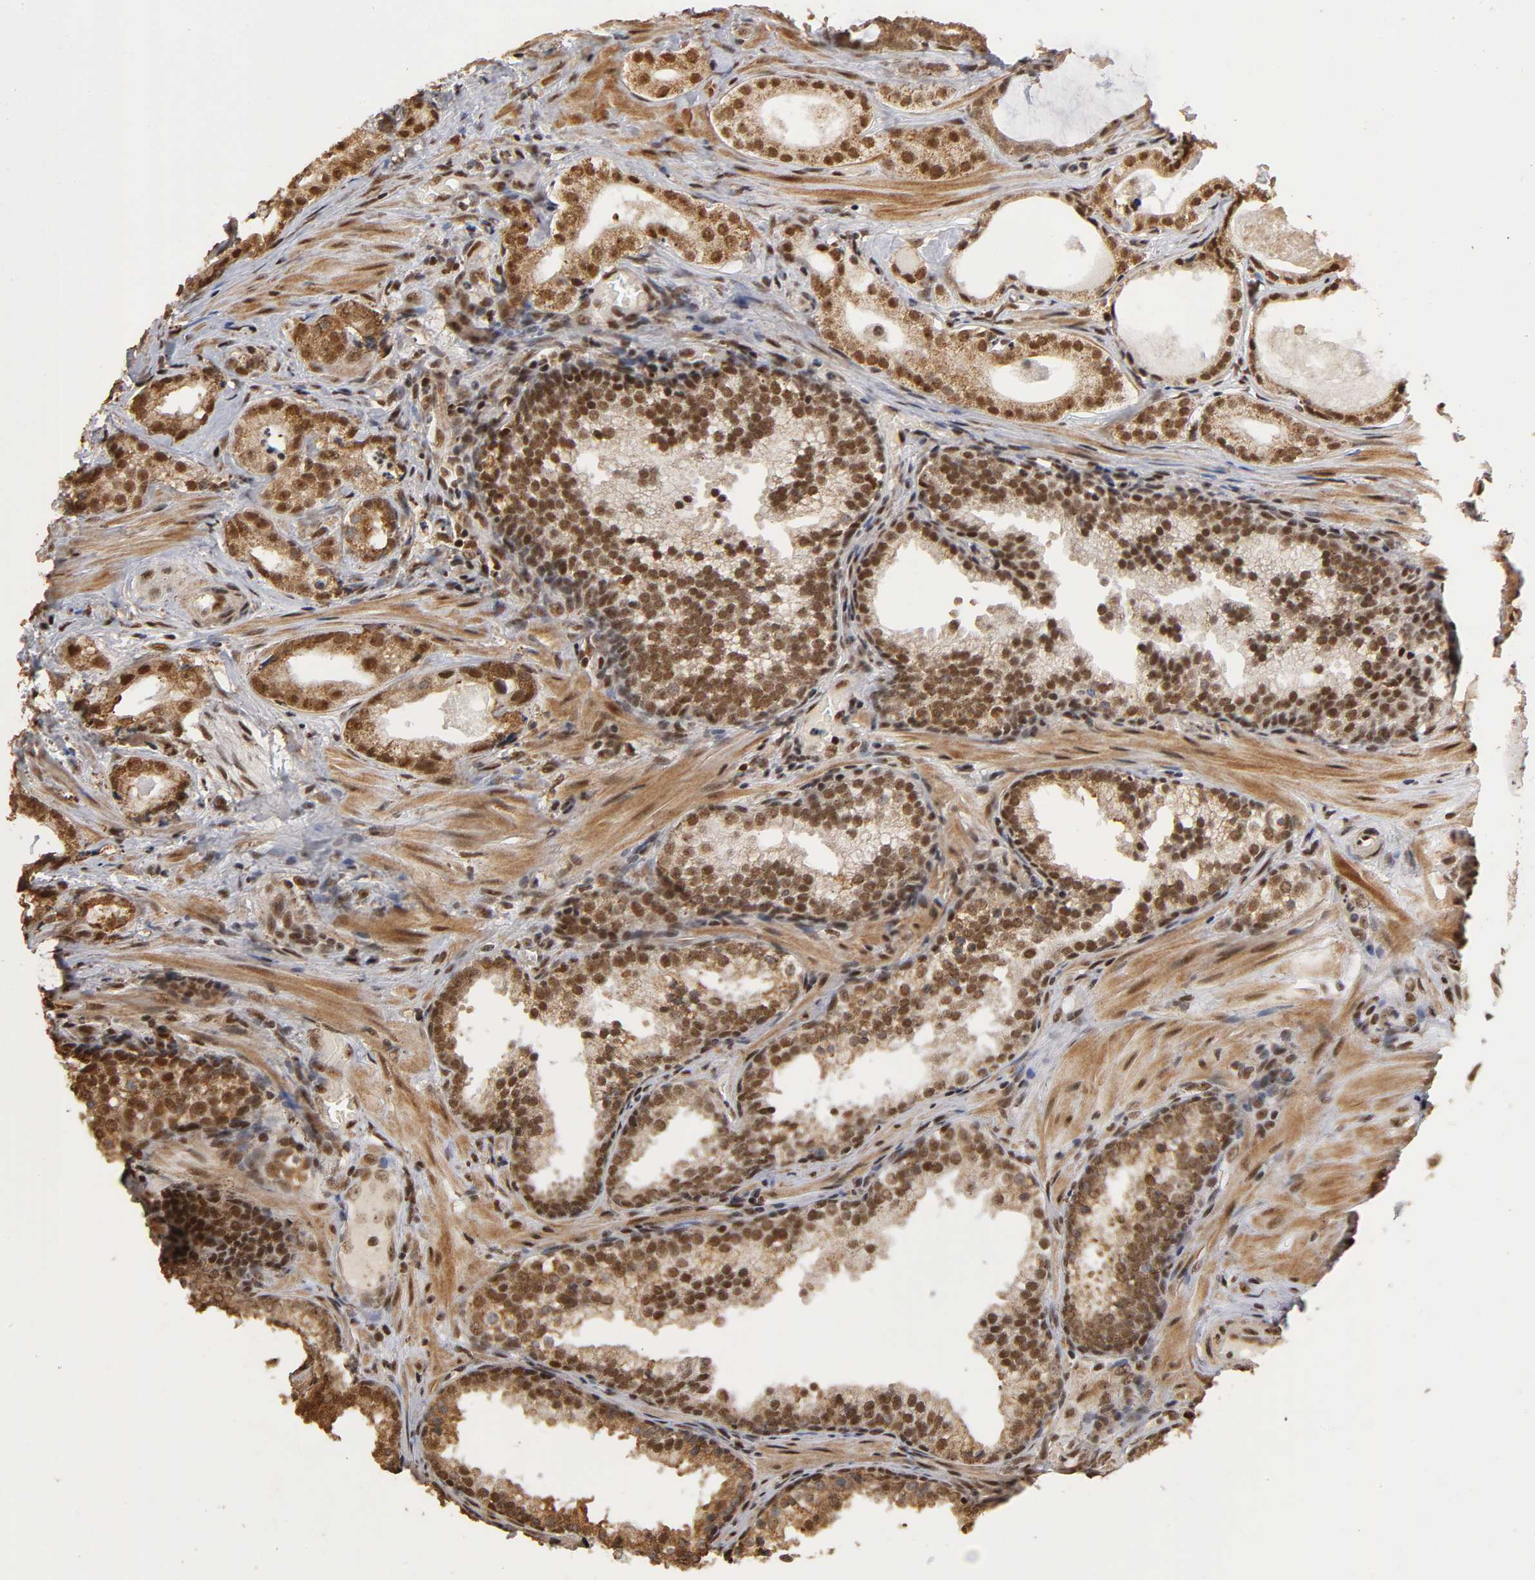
{"staining": {"intensity": "strong", "quantity": ">75%", "location": "cytoplasmic/membranous,nuclear"}, "tissue": "prostate cancer", "cell_type": "Tumor cells", "image_type": "cancer", "snomed": [{"axis": "morphology", "description": "Adenocarcinoma, Low grade"}, {"axis": "topography", "description": "Prostate"}], "caption": "Human prostate adenocarcinoma (low-grade) stained for a protein (brown) exhibits strong cytoplasmic/membranous and nuclear positive staining in about >75% of tumor cells.", "gene": "RNF122", "patient": {"sex": "male", "age": 59}}